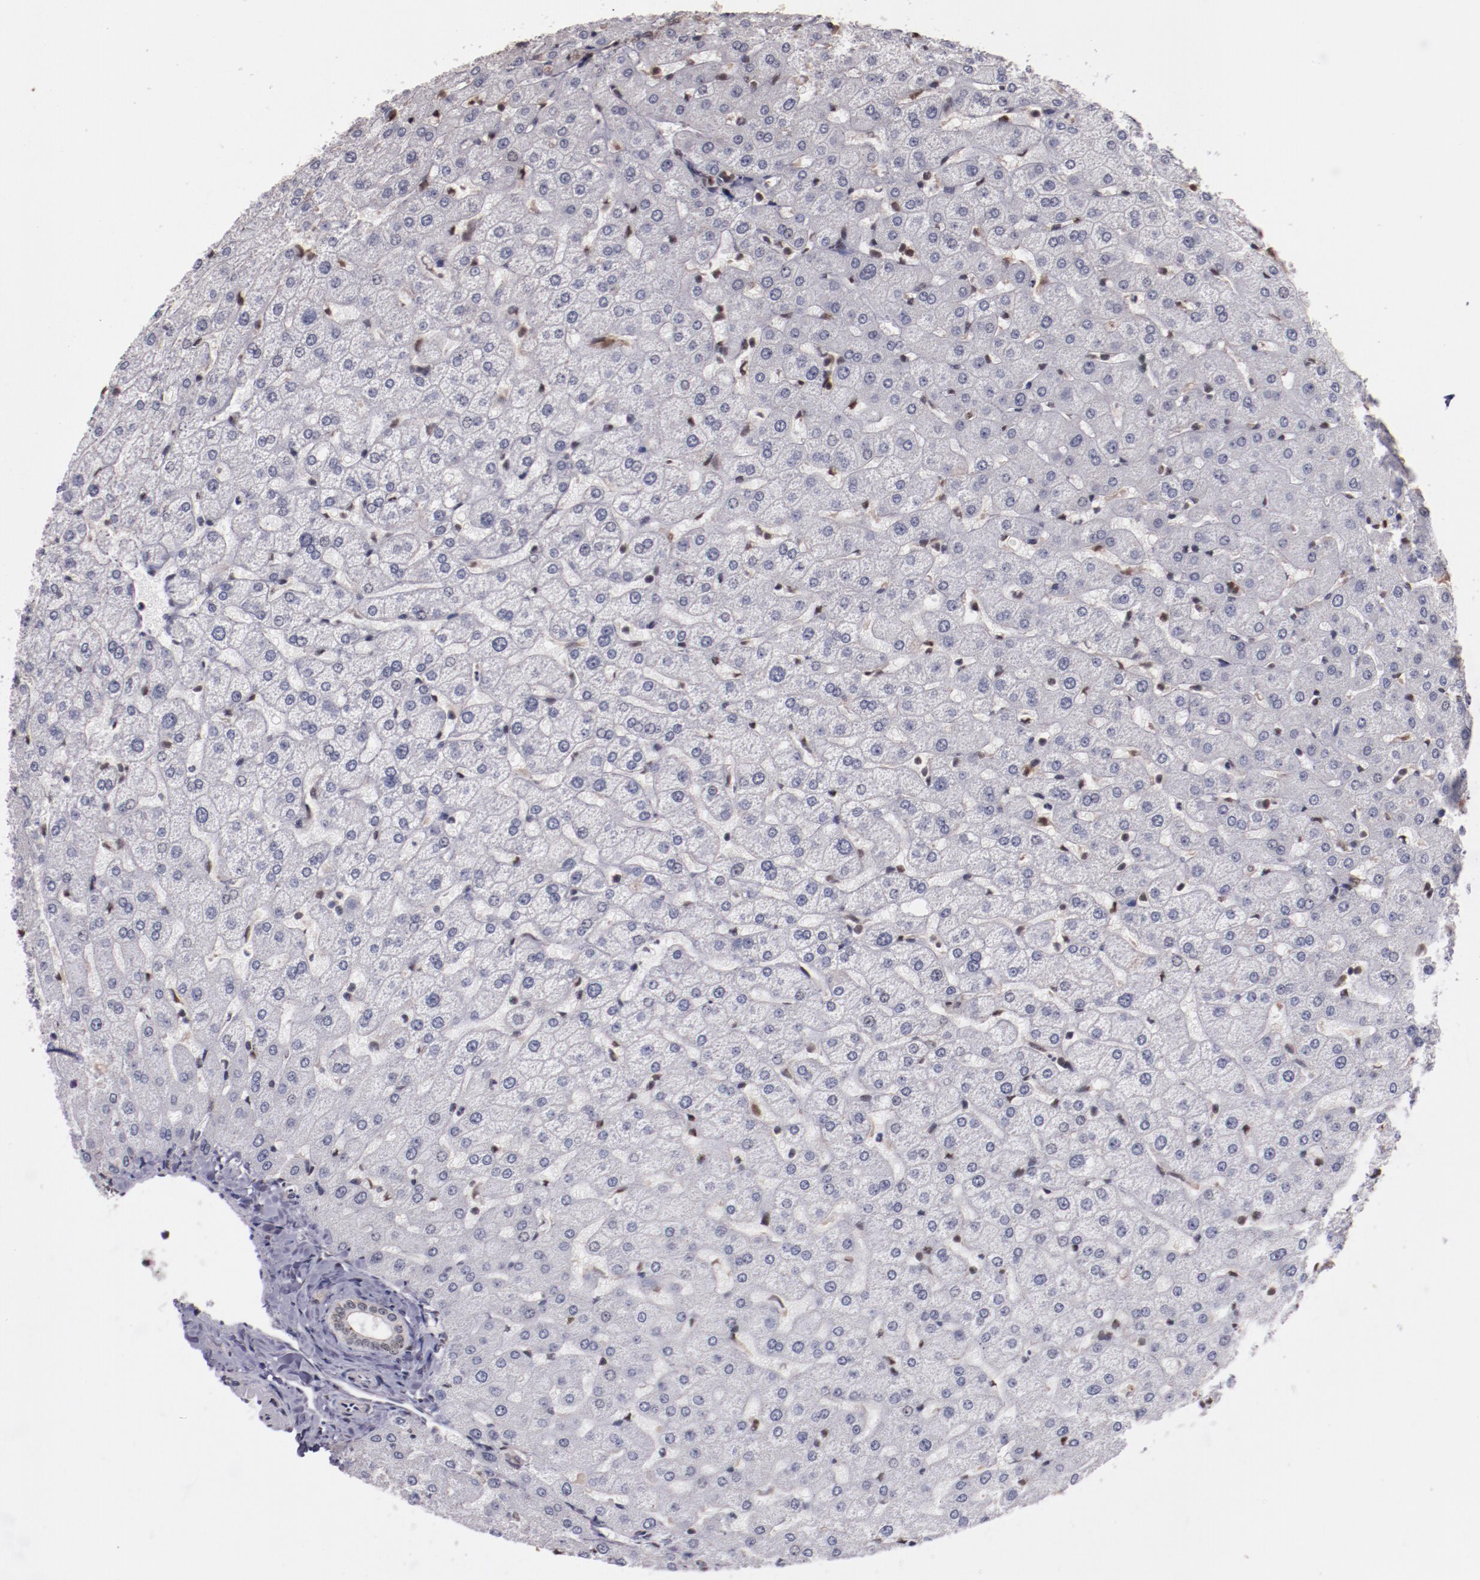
{"staining": {"intensity": "weak", "quantity": "25%-75%", "location": "cytoplasmic/membranous"}, "tissue": "liver", "cell_type": "Cholangiocytes", "image_type": "normal", "snomed": [{"axis": "morphology", "description": "Normal tissue, NOS"}, {"axis": "morphology", "description": "Fibrosis, NOS"}, {"axis": "topography", "description": "Liver"}], "caption": "Liver stained with immunohistochemistry (IHC) shows weak cytoplasmic/membranous positivity in approximately 25%-75% of cholangiocytes.", "gene": "STAG2", "patient": {"sex": "female", "age": 29}}